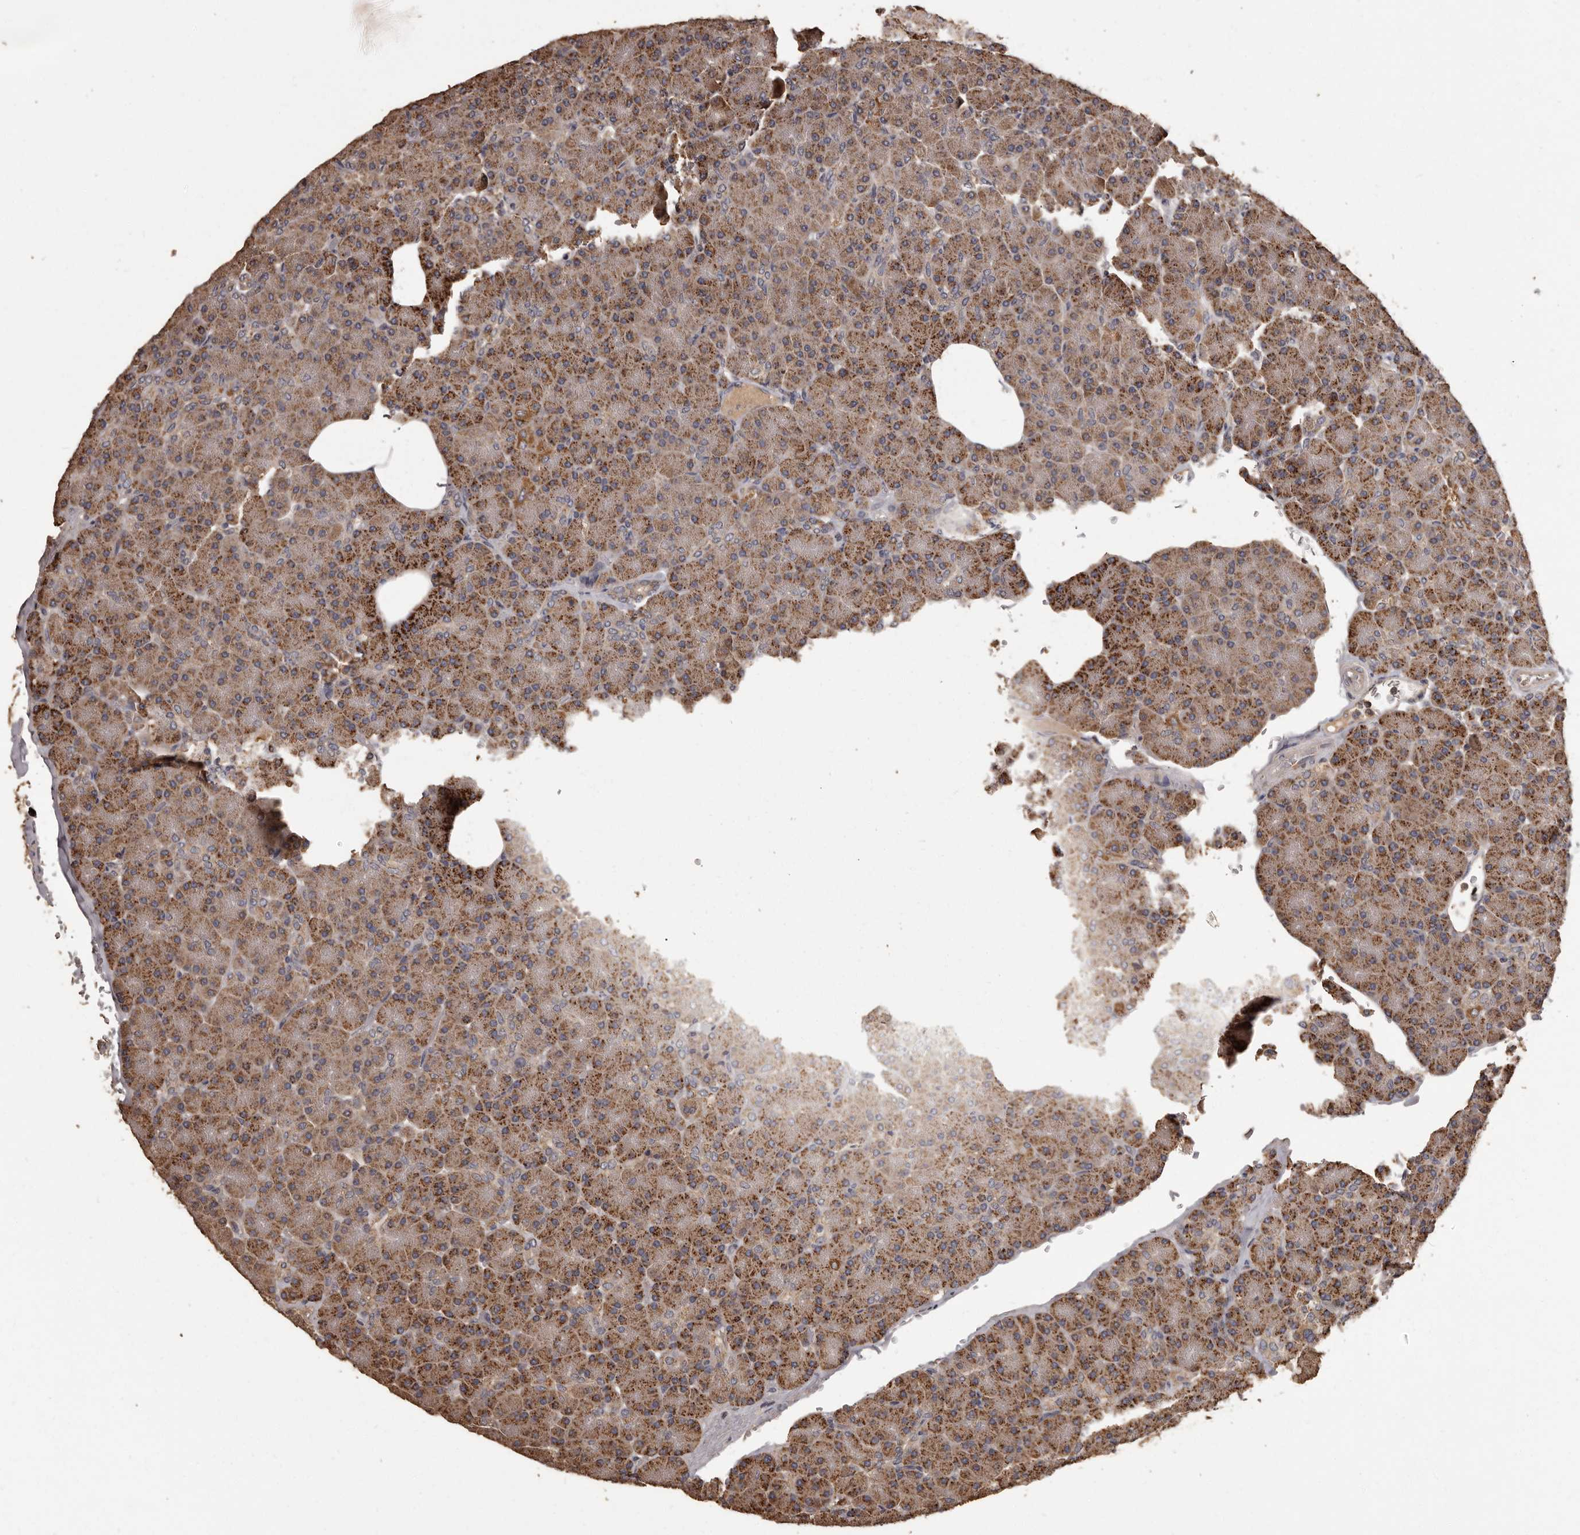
{"staining": {"intensity": "moderate", "quantity": ">75%", "location": "cytoplasmic/membranous"}, "tissue": "pancreas", "cell_type": "Exocrine glandular cells", "image_type": "normal", "snomed": [{"axis": "morphology", "description": "Normal tissue, NOS"}, {"axis": "topography", "description": "Pancreas"}], "caption": "Exocrine glandular cells demonstrate moderate cytoplasmic/membranous positivity in about >75% of cells in normal pancreas. (Brightfield microscopy of DAB IHC at high magnification).", "gene": "MGAT5", "patient": {"sex": "female", "age": 43}}